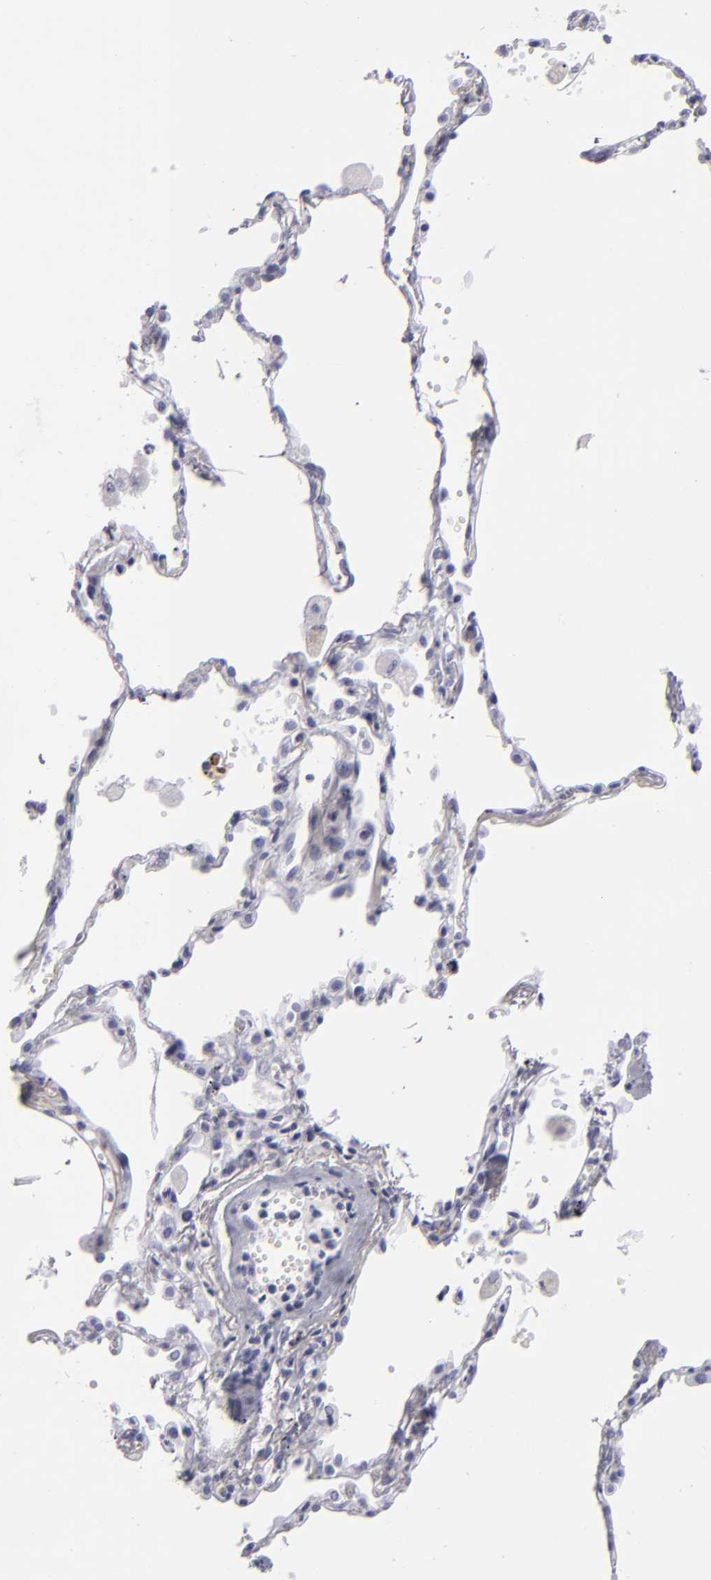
{"staining": {"intensity": "negative", "quantity": "none", "location": "none"}, "tissue": "lung cancer", "cell_type": "Tumor cells", "image_type": "cancer", "snomed": [{"axis": "morphology", "description": "Squamous cell carcinoma, NOS"}, {"axis": "topography", "description": "Lung"}], "caption": "IHC of squamous cell carcinoma (lung) exhibits no expression in tumor cells. (DAB (3,3'-diaminobenzidine) immunohistochemistry visualized using brightfield microscopy, high magnification).", "gene": "KRT1", "patient": {"sex": "male", "age": 71}}